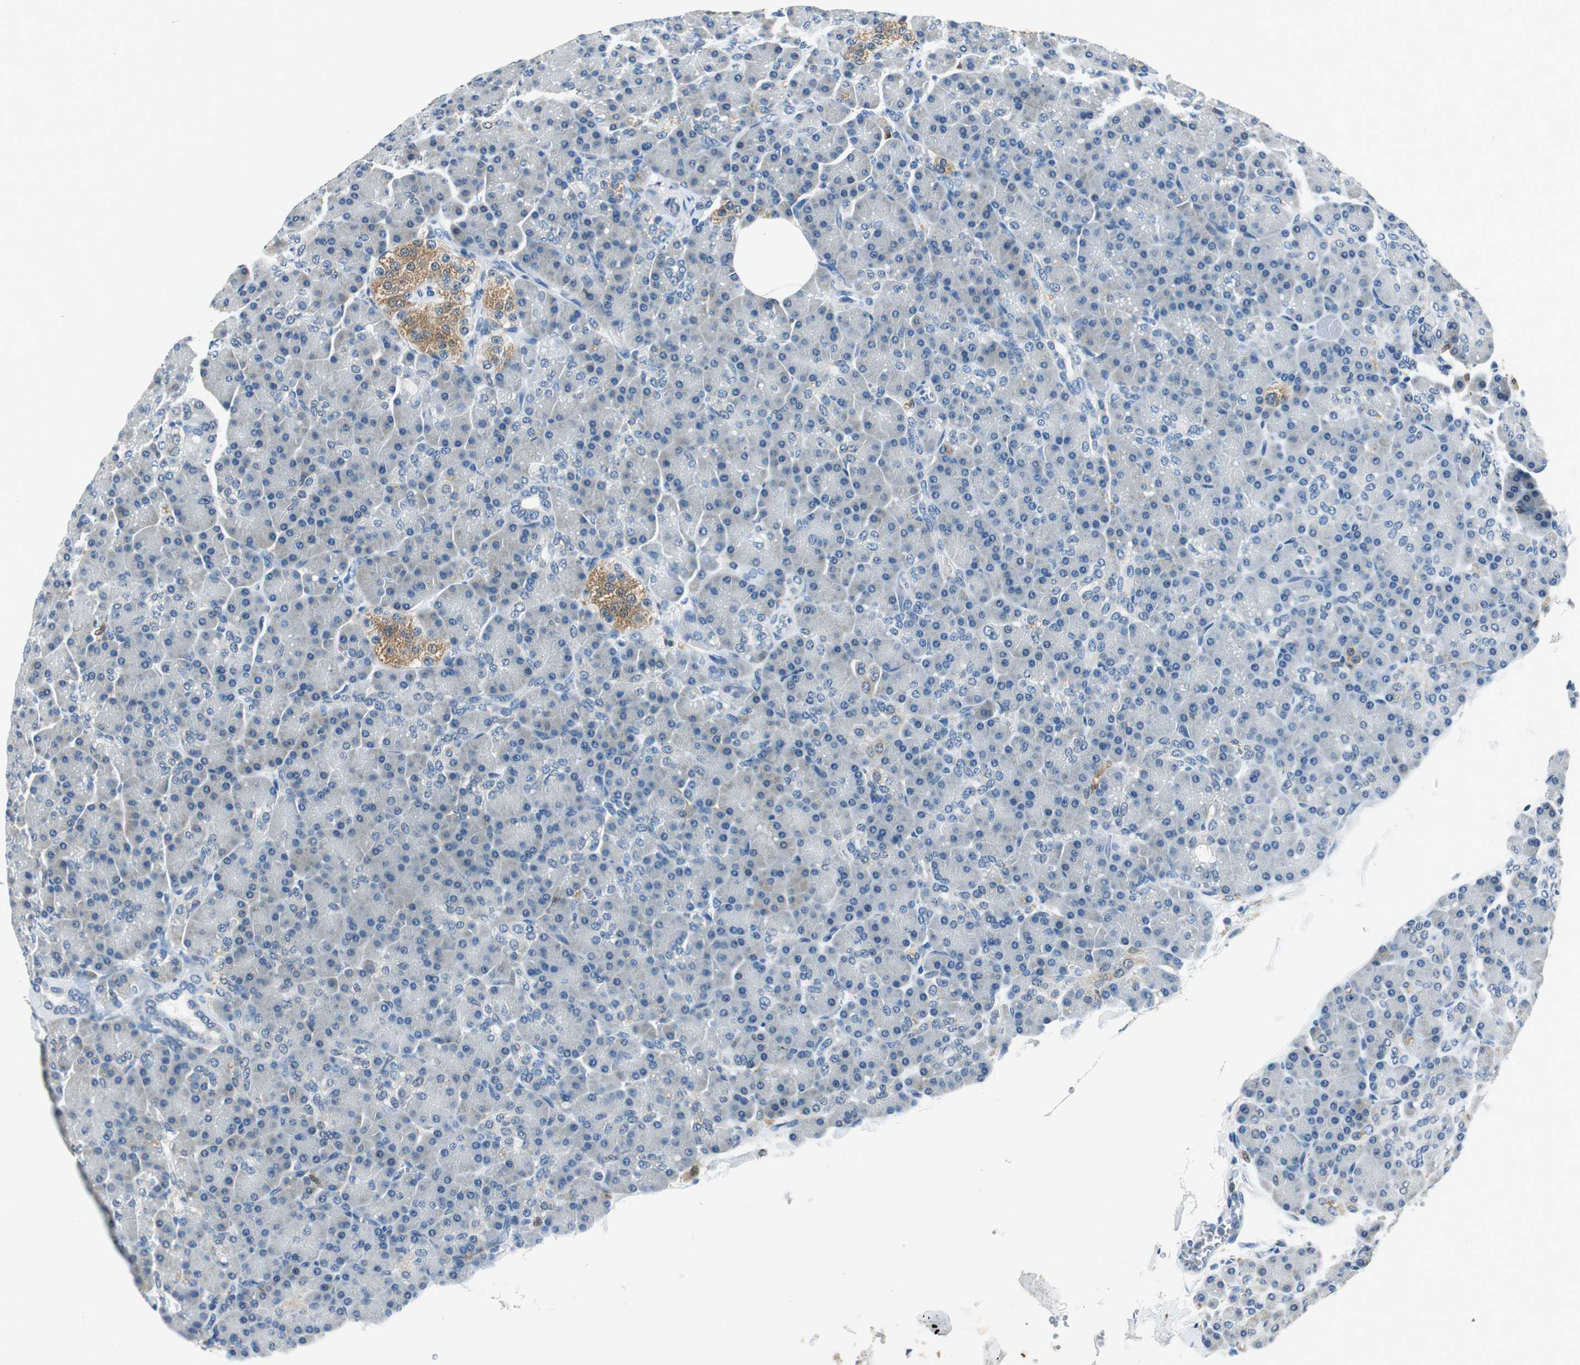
{"staining": {"intensity": "negative", "quantity": "none", "location": "none"}, "tissue": "pancreas", "cell_type": "Exocrine glandular cells", "image_type": "normal", "snomed": [{"axis": "morphology", "description": "Normal tissue, NOS"}, {"axis": "topography", "description": "Pancreas"}], "caption": "IHC histopathology image of benign pancreas stained for a protein (brown), which displays no positivity in exocrine glandular cells.", "gene": "ME1", "patient": {"sex": "female", "age": 43}}